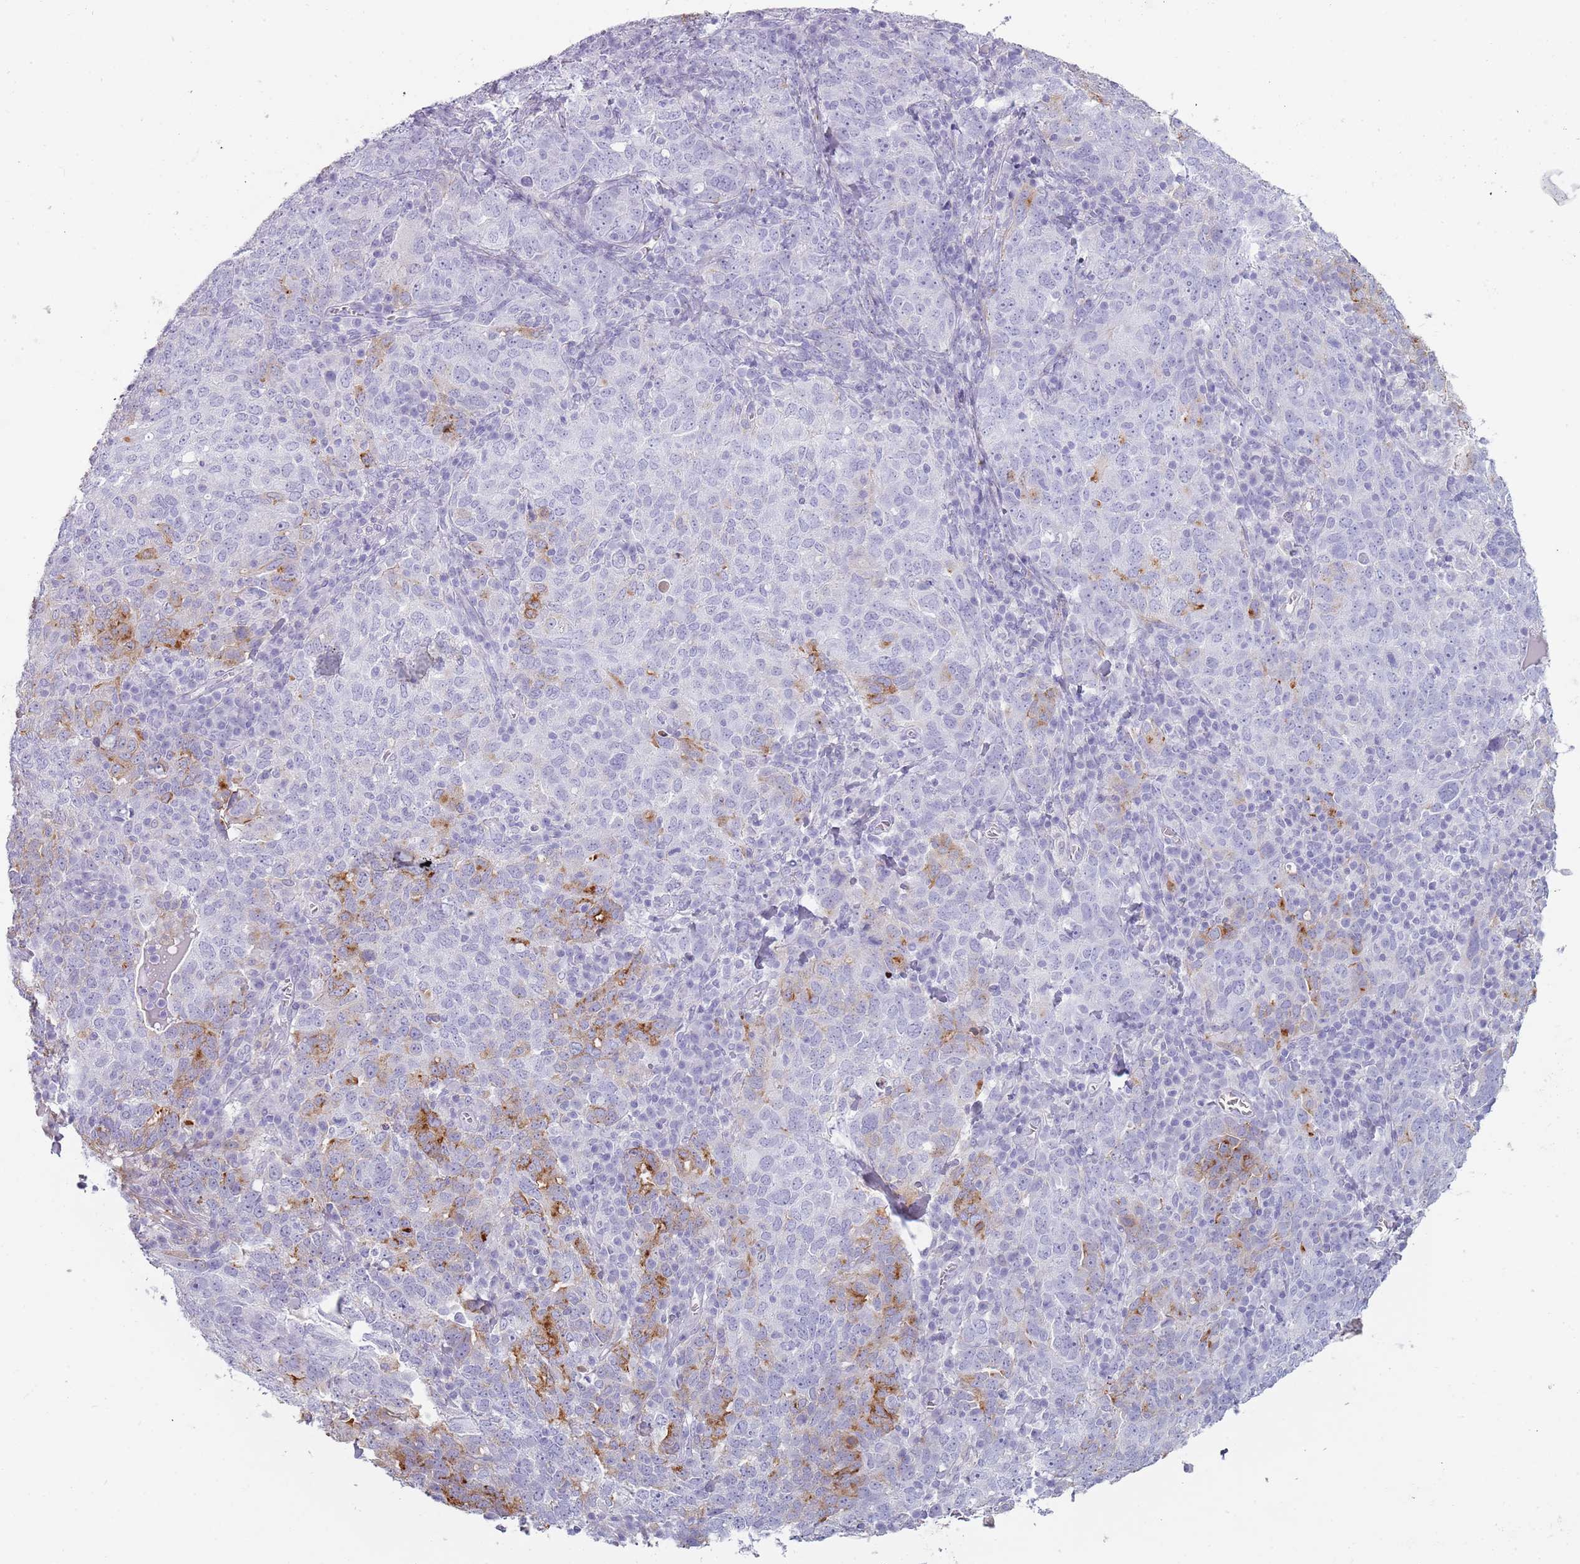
{"staining": {"intensity": "negative", "quantity": "none", "location": "none"}, "tissue": "ovarian cancer", "cell_type": "Tumor cells", "image_type": "cancer", "snomed": [{"axis": "morphology", "description": "Carcinoma, endometroid"}, {"axis": "topography", "description": "Ovary"}], "caption": "This is a image of IHC staining of endometroid carcinoma (ovarian), which shows no positivity in tumor cells.", "gene": "COLEC12", "patient": {"sex": "female", "age": 62}}